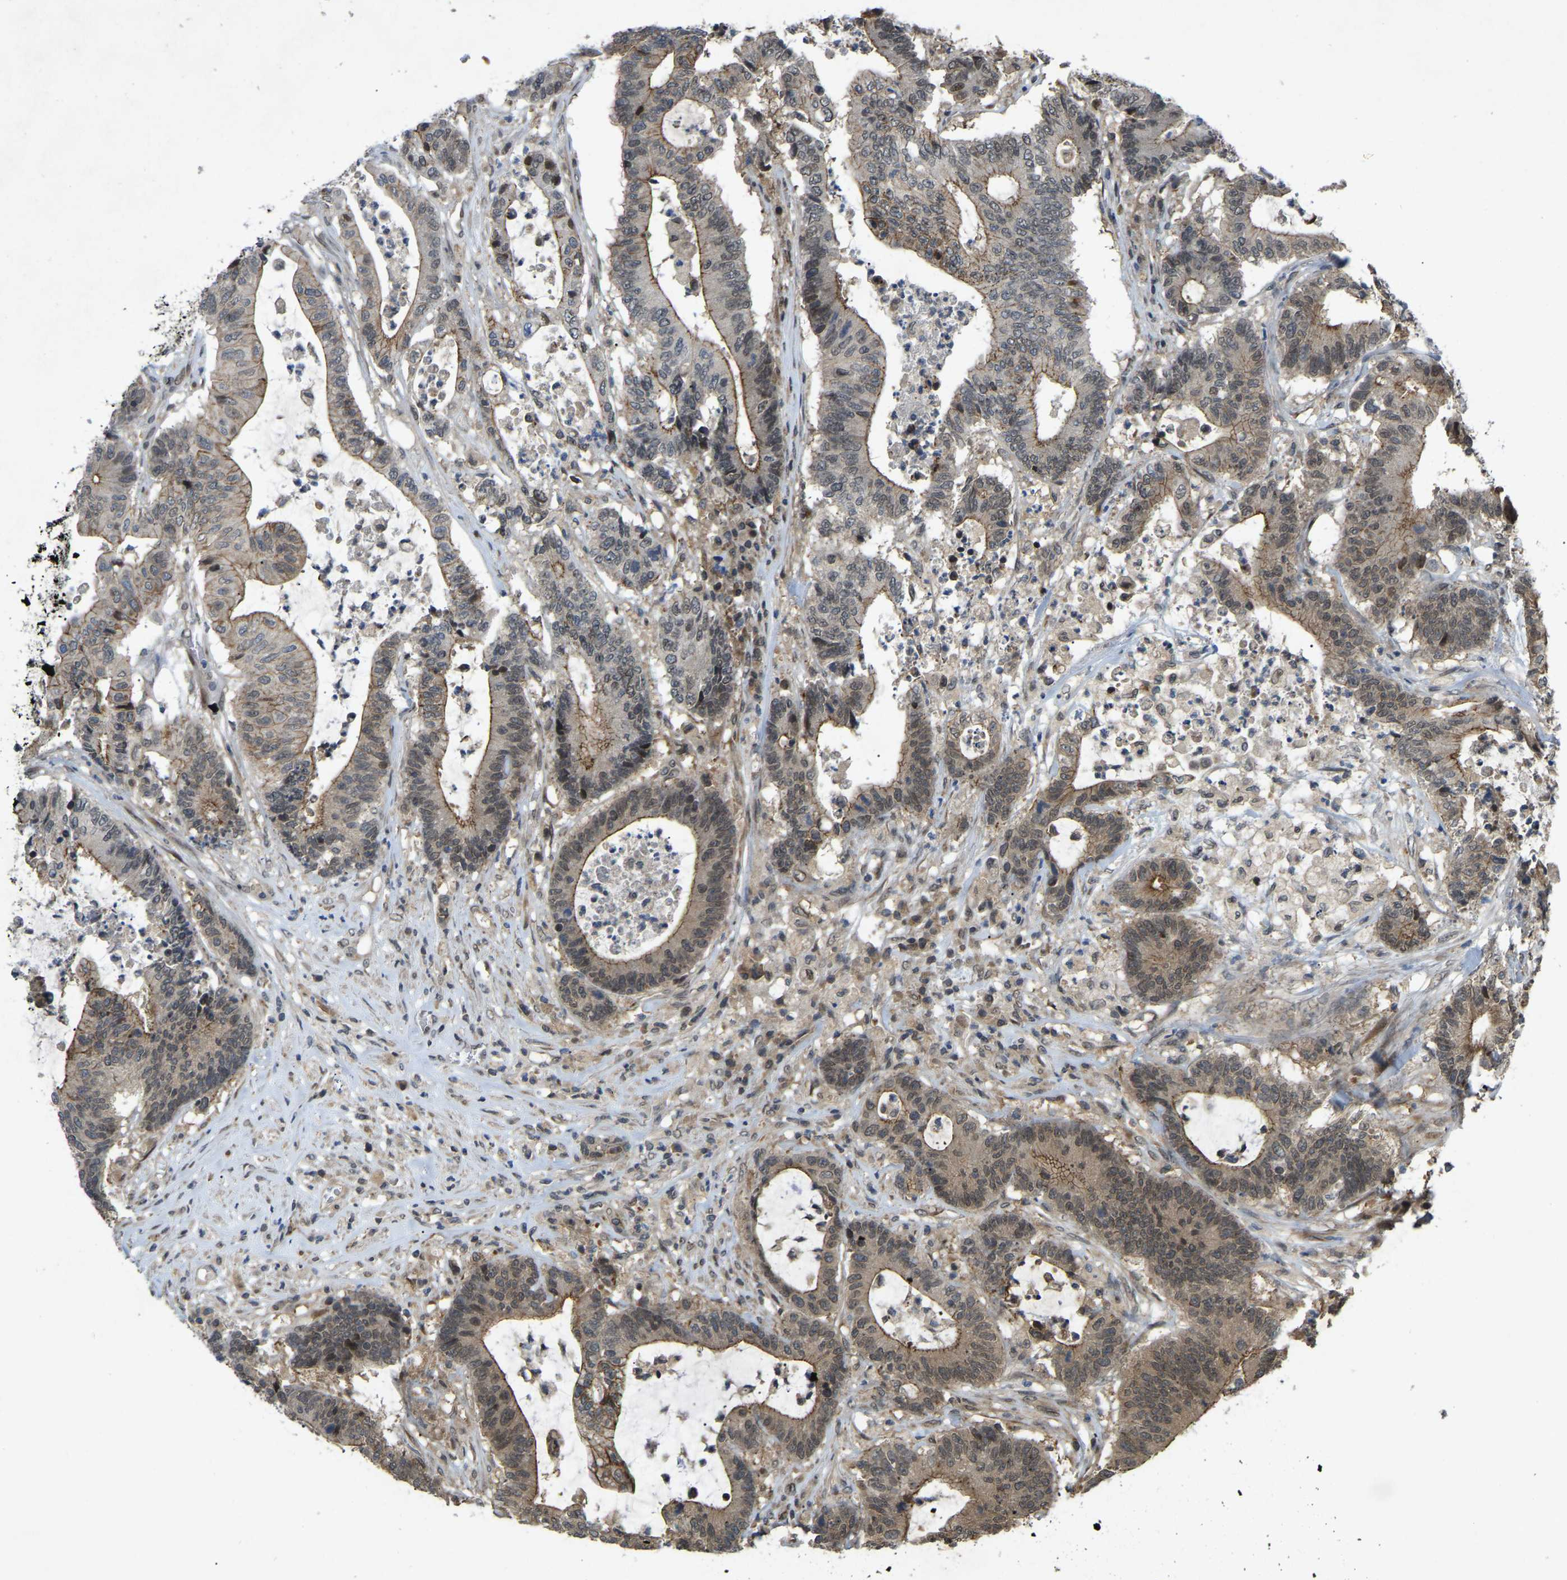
{"staining": {"intensity": "weak", "quantity": ">75%", "location": "cytoplasmic/membranous,nuclear"}, "tissue": "colorectal cancer", "cell_type": "Tumor cells", "image_type": "cancer", "snomed": [{"axis": "morphology", "description": "Adenocarcinoma, NOS"}, {"axis": "topography", "description": "Colon"}], "caption": "Protein staining demonstrates weak cytoplasmic/membranous and nuclear positivity in approximately >75% of tumor cells in colorectal cancer.", "gene": "KIAA1549", "patient": {"sex": "female", "age": 84}}